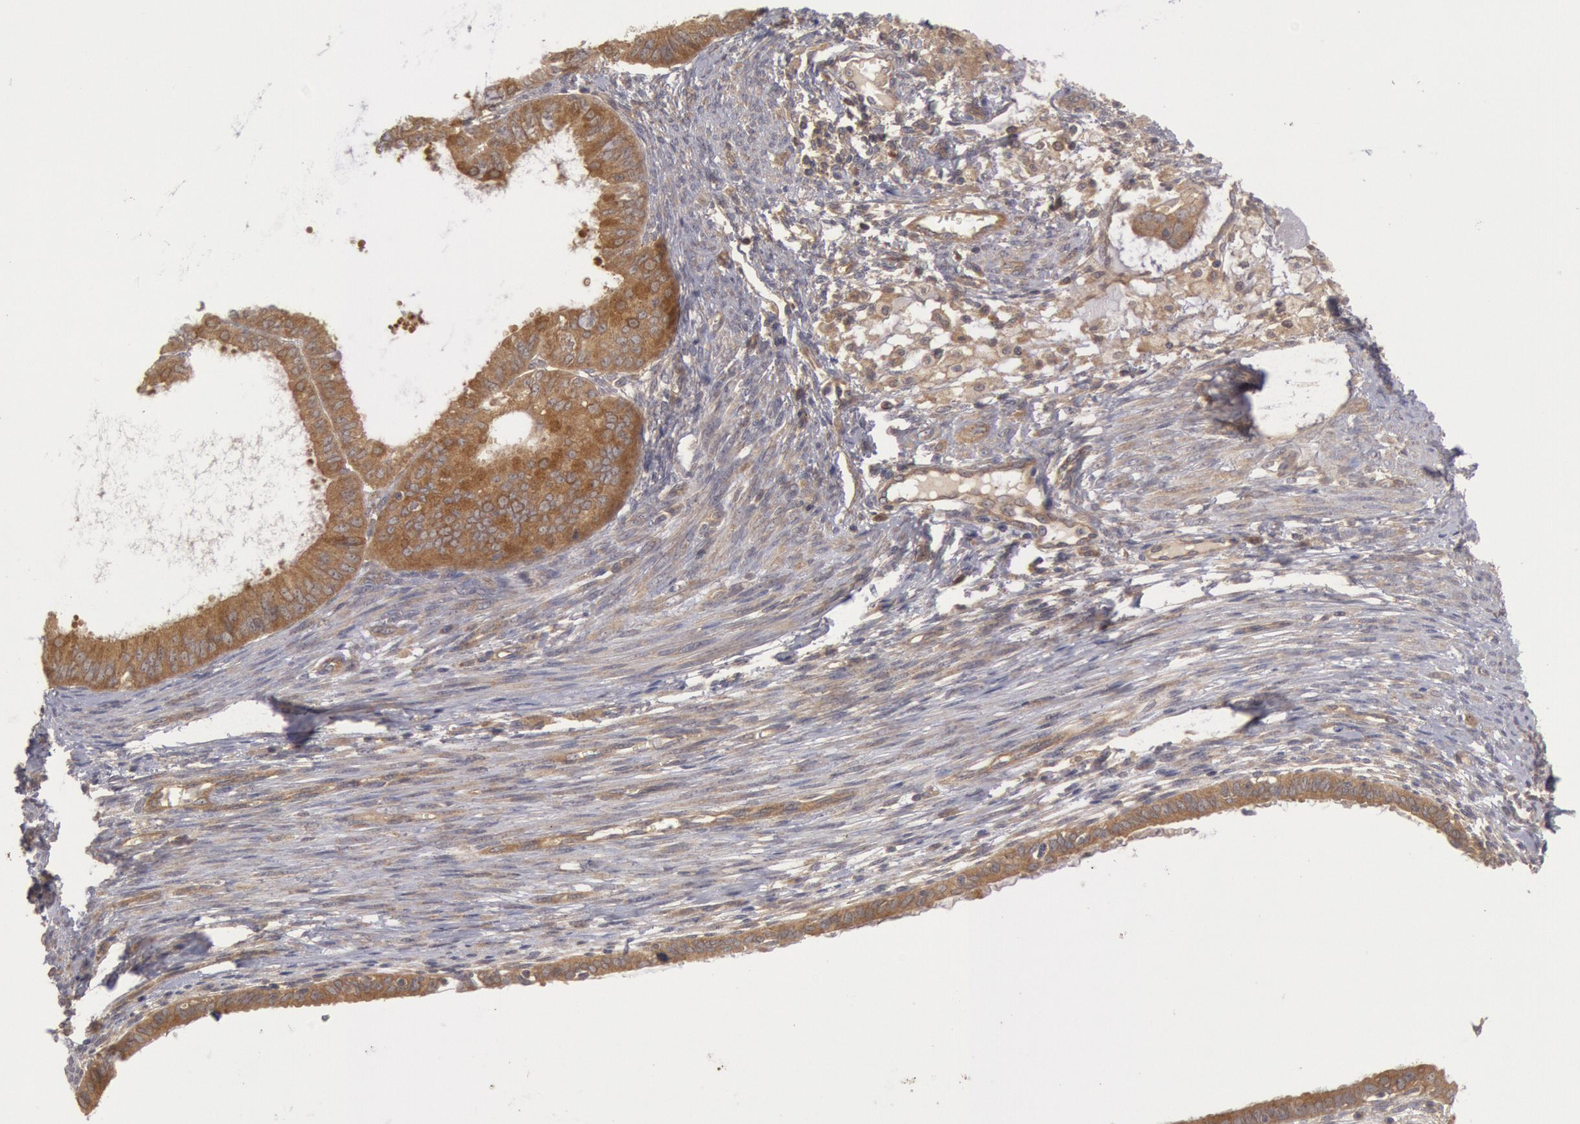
{"staining": {"intensity": "moderate", "quantity": ">75%", "location": "cytoplasmic/membranous"}, "tissue": "endometrial cancer", "cell_type": "Tumor cells", "image_type": "cancer", "snomed": [{"axis": "morphology", "description": "Adenocarcinoma, NOS"}, {"axis": "topography", "description": "Endometrium"}], "caption": "Protein analysis of adenocarcinoma (endometrial) tissue exhibits moderate cytoplasmic/membranous staining in about >75% of tumor cells.", "gene": "BRAF", "patient": {"sex": "female", "age": 76}}